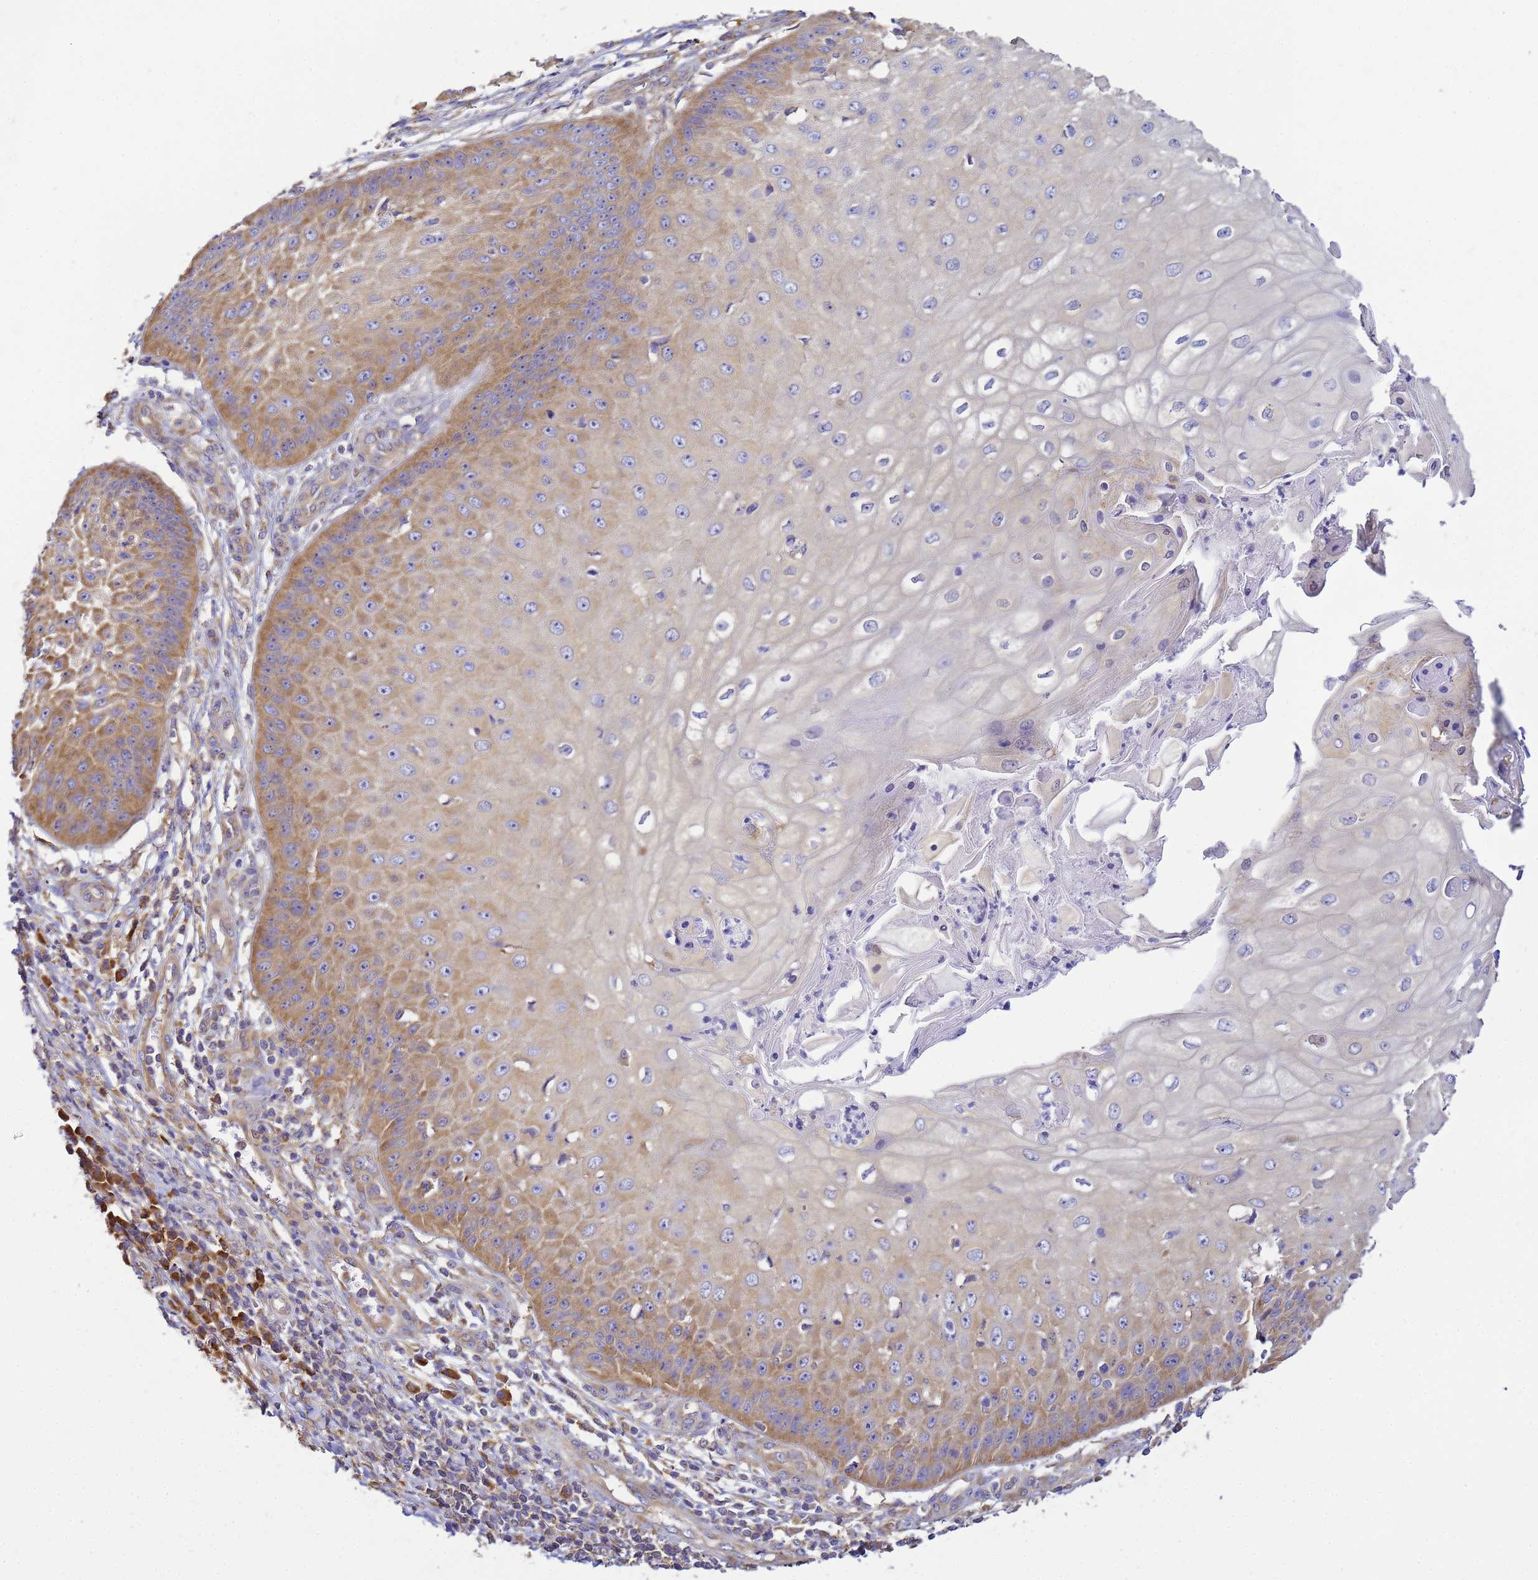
{"staining": {"intensity": "moderate", "quantity": "25%-75%", "location": "cytoplasmic/membranous"}, "tissue": "skin cancer", "cell_type": "Tumor cells", "image_type": "cancer", "snomed": [{"axis": "morphology", "description": "Squamous cell carcinoma, NOS"}, {"axis": "topography", "description": "Skin"}], "caption": "This is an image of immunohistochemistry (IHC) staining of skin cancer (squamous cell carcinoma), which shows moderate expression in the cytoplasmic/membranous of tumor cells.", "gene": "NARS1", "patient": {"sex": "male", "age": 70}}